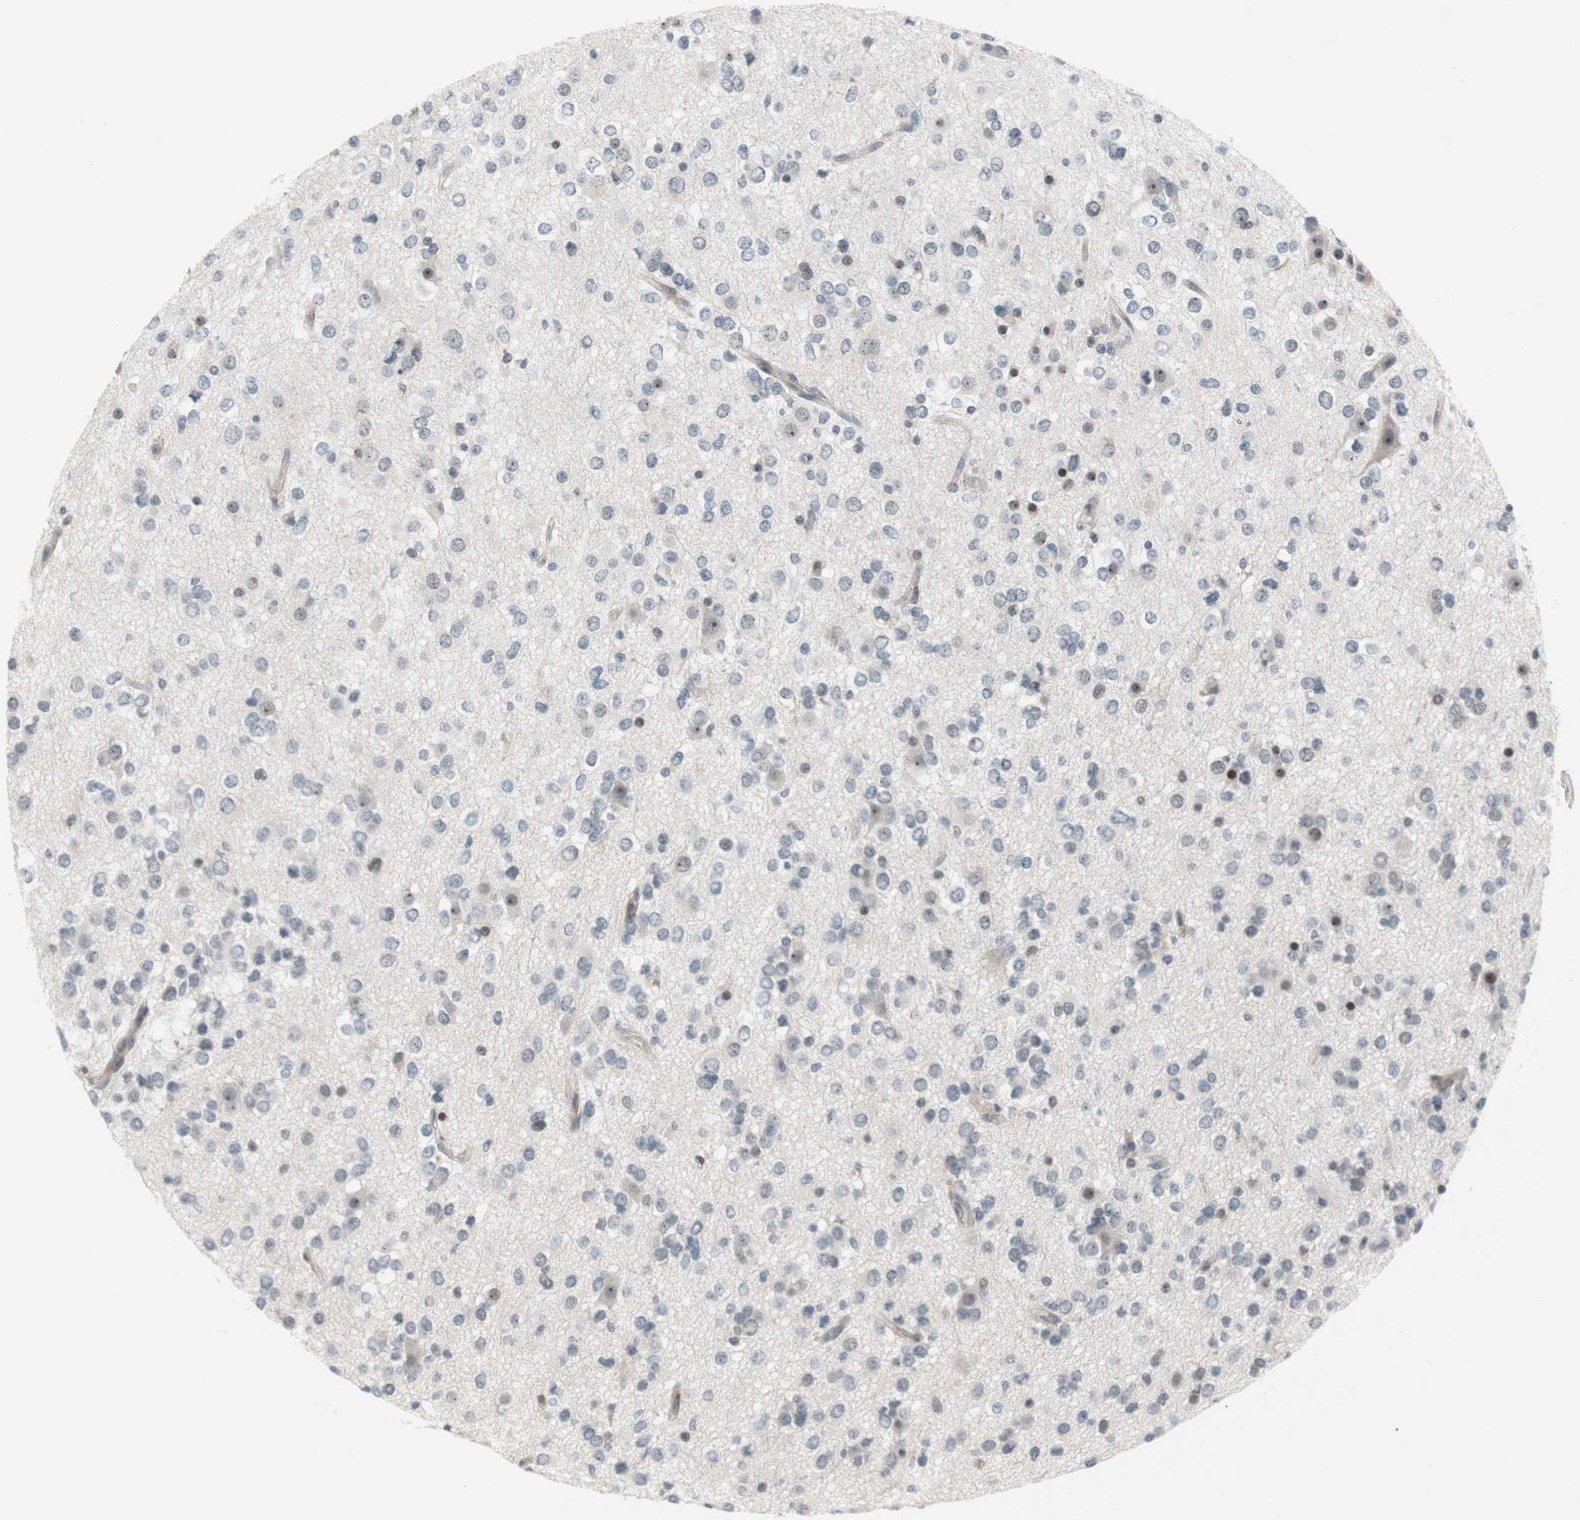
{"staining": {"intensity": "negative", "quantity": "none", "location": "none"}, "tissue": "glioma", "cell_type": "Tumor cells", "image_type": "cancer", "snomed": [{"axis": "morphology", "description": "Glioma, malignant, Low grade"}, {"axis": "topography", "description": "Brain"}], "caption": "Micrograph shows no protein positivity in tumor cells of glioma tissue. Brightfield microscopy of immunohistochemistry (IHC) stained with DAB (brown) and hematoxylin (blue), captured at high magnification.", "gene": "ZNF512B", "patient": {"sex": "male", "age": 42}}